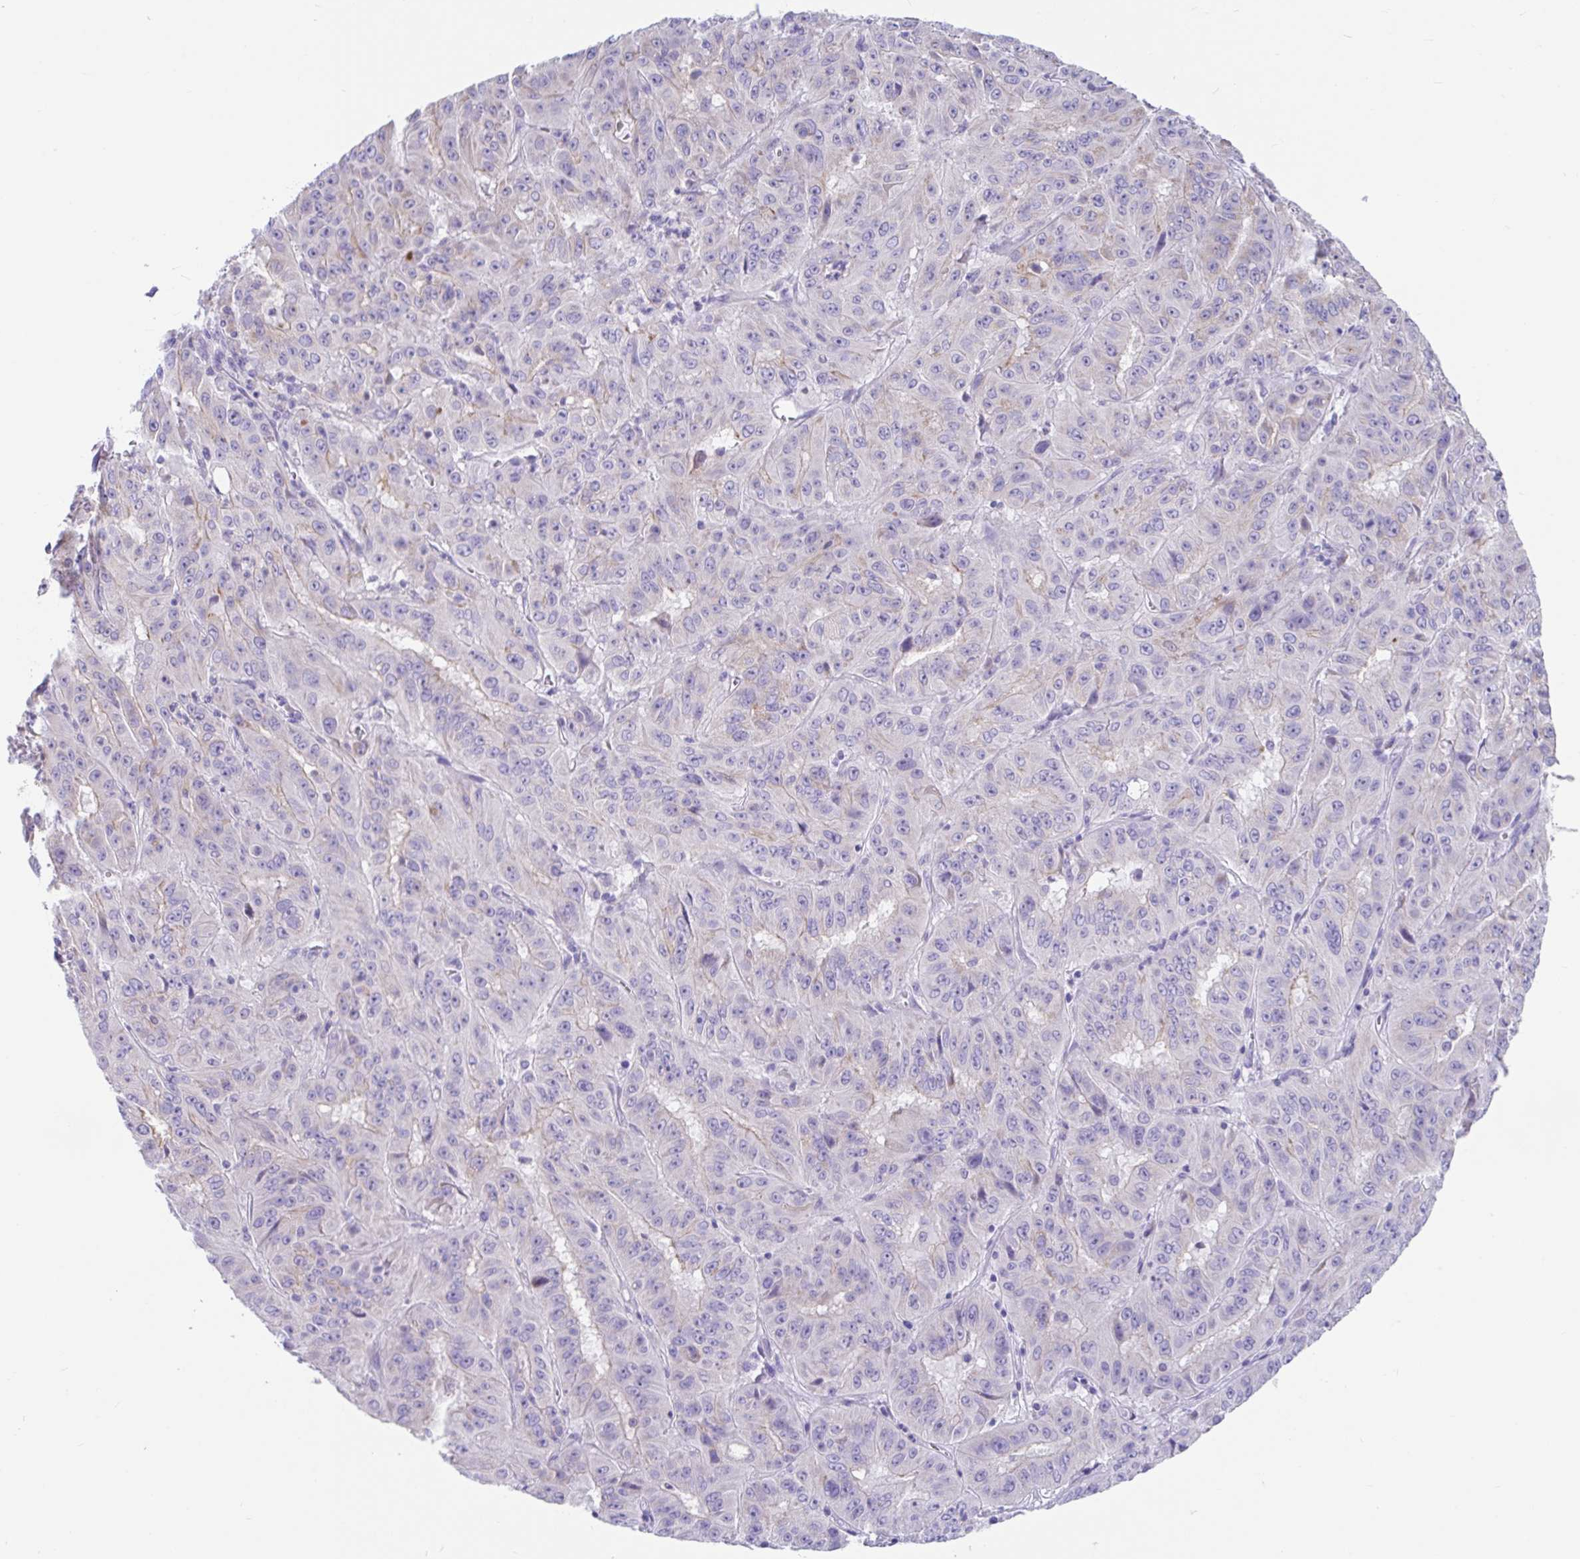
{"staining": {"intensity": "negative", "quantity": "none", "location": "none"}, "tissue": "pancreatic cancer", "cell_type": "Tumor cells", "image_type": "cancer", "snomed": [{"axis": "morphology", "description": "Adenocarcinoma, NOS"}, {"axis": "topography", "description": "Pancreas"}], "caption": "This is an immunohistochemistry photomicrograph of pancreatic cancer (adenocarcinoma). There is no staining in tumor cells.", "gene": "CCSAP", "patient": {"sex": "male", "age": 63}}